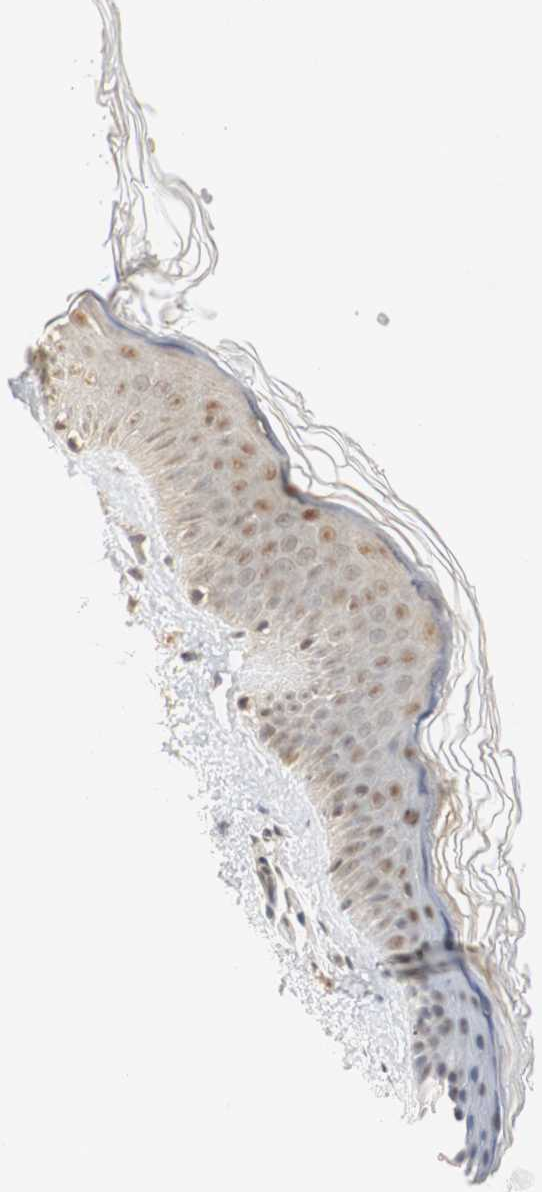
{"staining": {"intensity": "weak", "quantity": "25%-75%", "location": "cytoplasmic/membranous"}, "tissue": "skin", "cell_type": "Fibroblasts", "image_type": "normal", "snomed": [{"axis": "morphology", "description": "Normal tissue, NOS"}, {"axis": "topography", "description": "Skin"}], "caption": "A brown stain labels weak cytoplasmic/membranous expression of a protein in fibroblasts of benign skin.", "gene": "ELOA", "patient": {"sex": "female", "age": 56}}